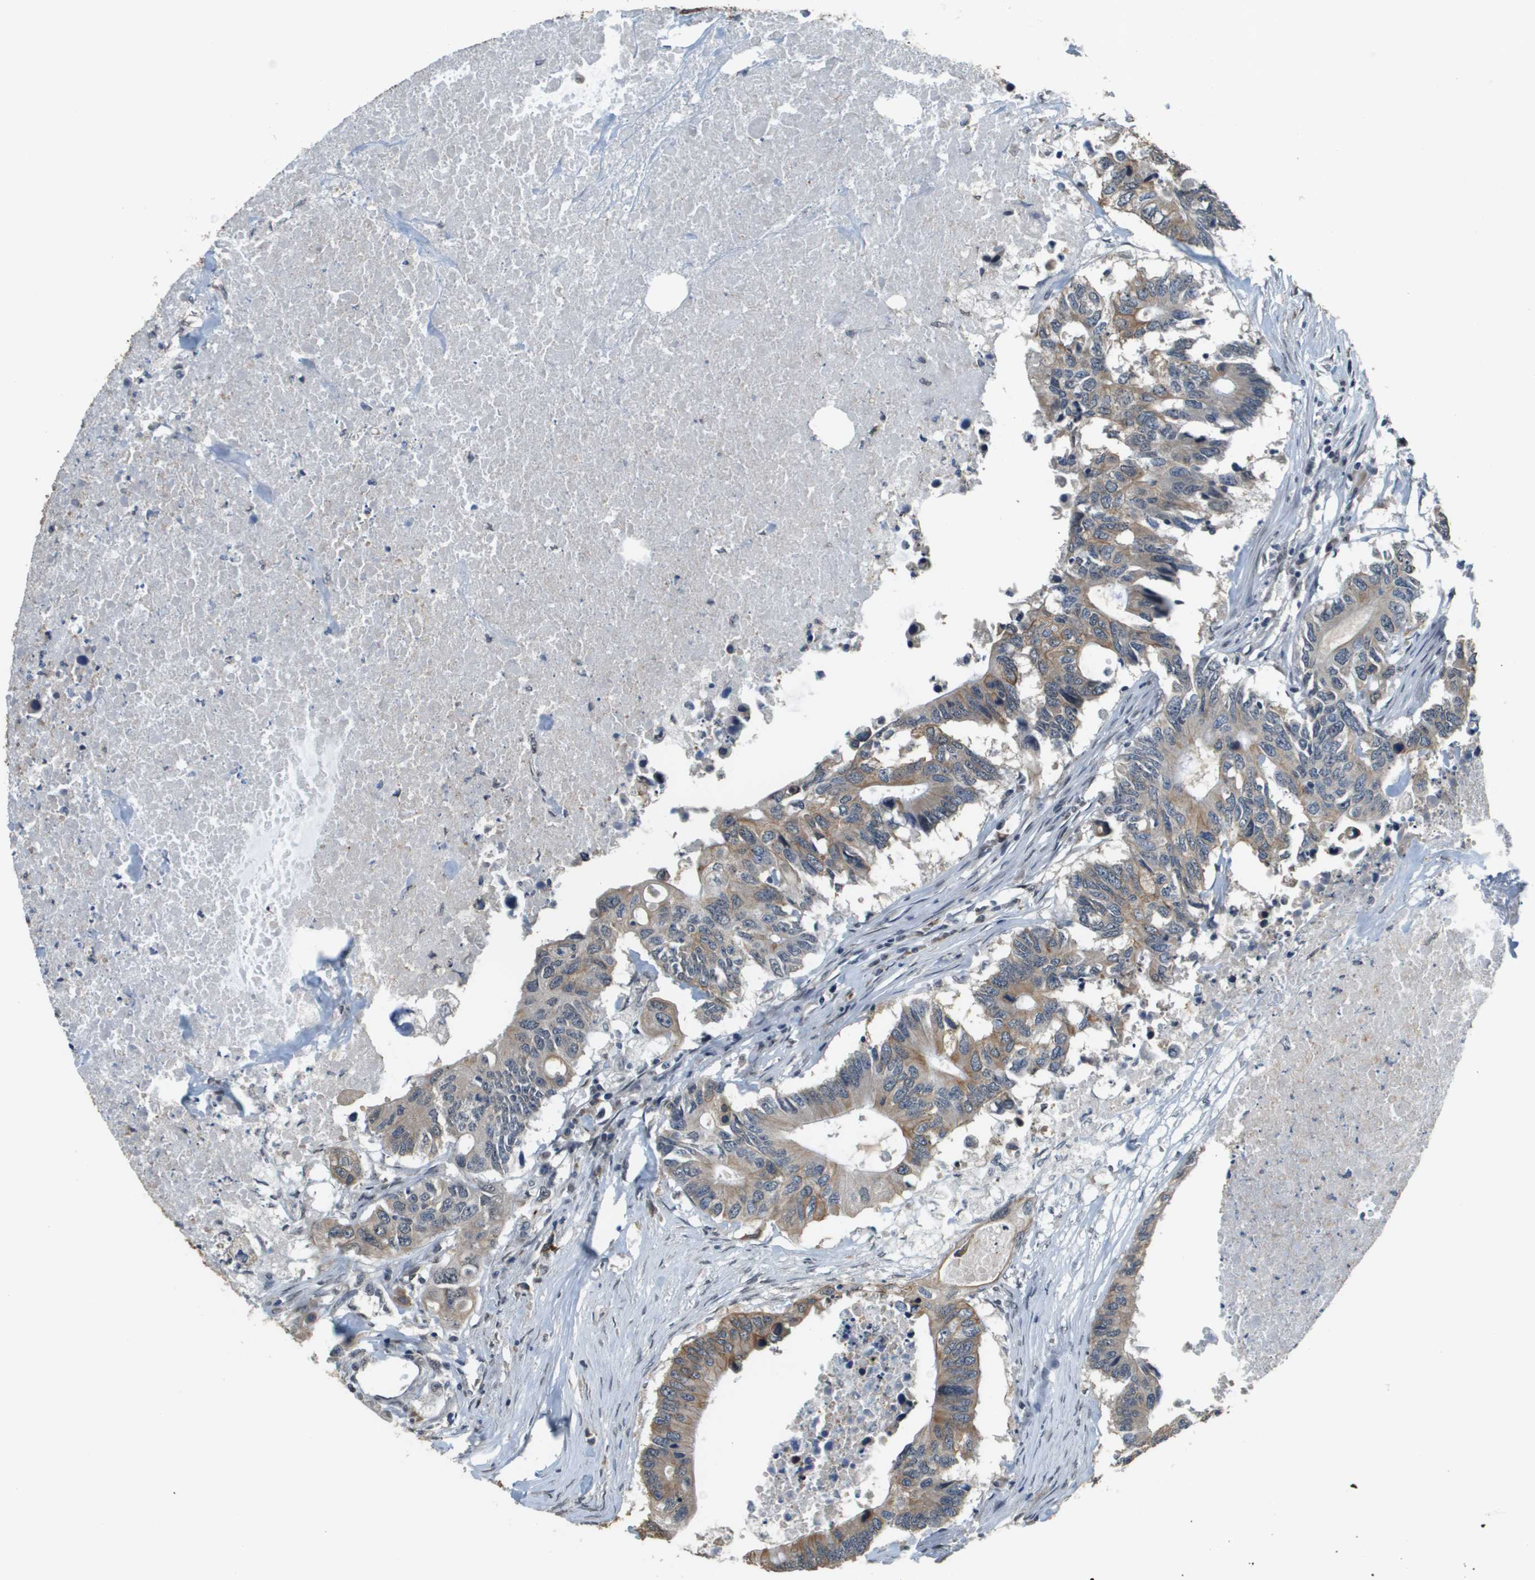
{"staining": {"intensity": "moderate", "quantity": ">75%", "location": "cytoplasmic/membranous"}, "tissue": "colorectal cancer", "cell_type": "Tumor cells", "image_type": "cancer", "snomed": [{"axis": "morphology", "description": "Adenocarcinoma, NOS"}, {"axis": "topography", "description": "Colon"}], "caption": "Adenocarcinoma (colorectal) stained with immunohistochemistry reveals moderate cytoplasmic/membranous staining in approximately >75% of tumor cells. Immunohistochemistry stains the protein of interest in brown and the nuclei are stained blue.", "gene": "FANCC", "patient": {"sex": "male", "age": 71}}